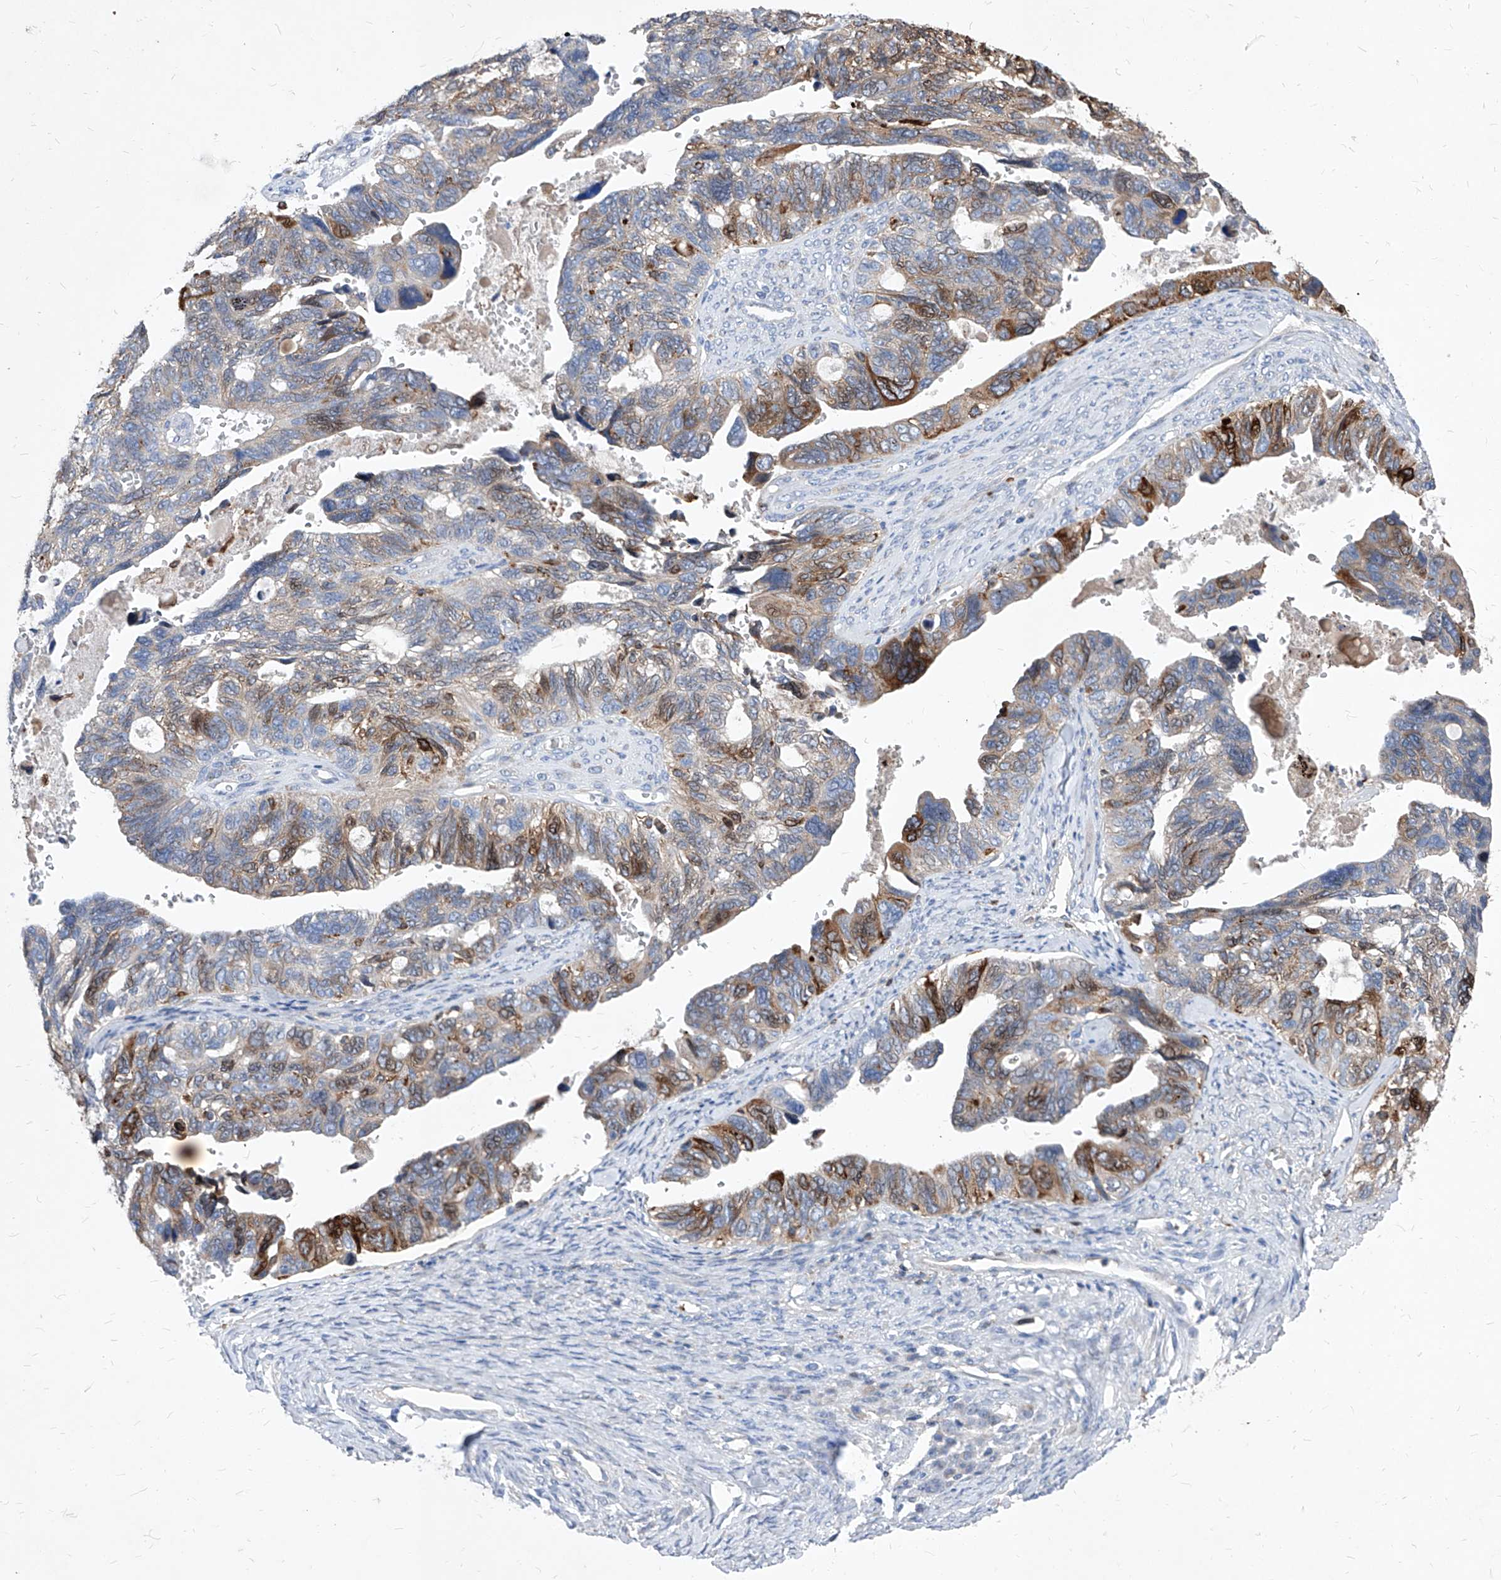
{"staining": {"intensity": "moderate", "quantity": ">75%", "location": "cytoplasmic/membranous"}, "tissue": "ovarian cancer", "cell_type": "Tumor cells", "image_type": "cancer", "snomed": [{"axis": "morphology", "description": "Cystadenocarcinoma, serous, NOS"}, {"axis": "topography", "description": "Ovary"}], "caption": "An immunohistochemistry (IHC) photomicrograph of tumor tissue is shown. Protein staining in brown highlights moderate cytoplasmic/membranous positivity in ovarian cancer (serous cystadenocarcinoma) within tumor cells. (Stains: DAB (3,3'-diaminobenzidine) in brown, nuclei in blue, Microscopy: brightfield microscopy at high magnification).", "gene": "UBOX5", "patient": {"sex": "female", "age": 79}}